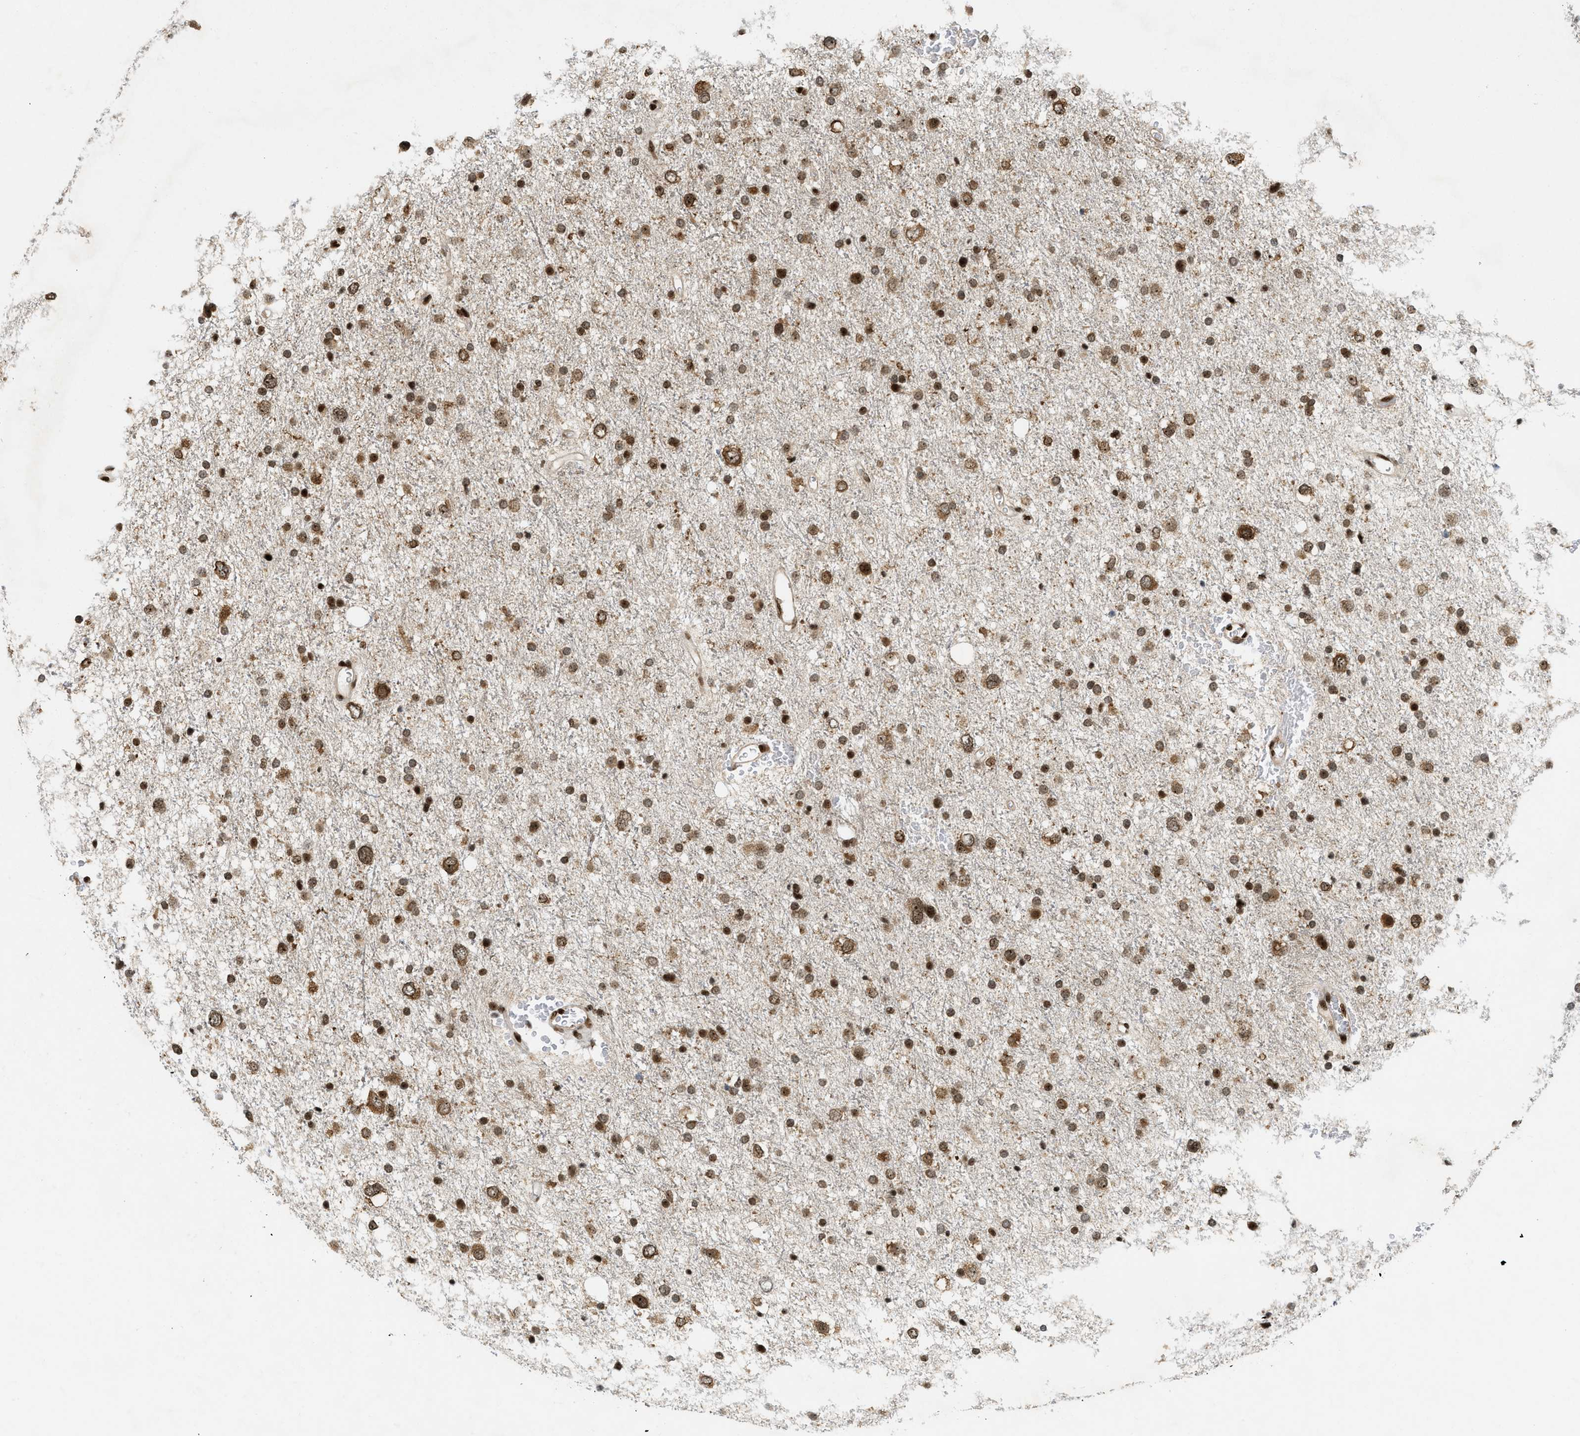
{"staining": {"intensity": "strong", "quantity": ">75%", "location": "nuclear"}, "tissue": "glioma", "cell_type": "Tumor cells", "image_type": "cancer", "snomed": [{"axis": "morphology", "description": "Glioma, malignant, Low grade"}, {"axis": "topography", "description": "Brain"}], "caption": "Brown immunohistochemical staining in human glioma reveals strong nuclear positivity in about >75% of tumor cells.", "gene": "ZNF22", "patient": {"sex": "female", "age": 37}}